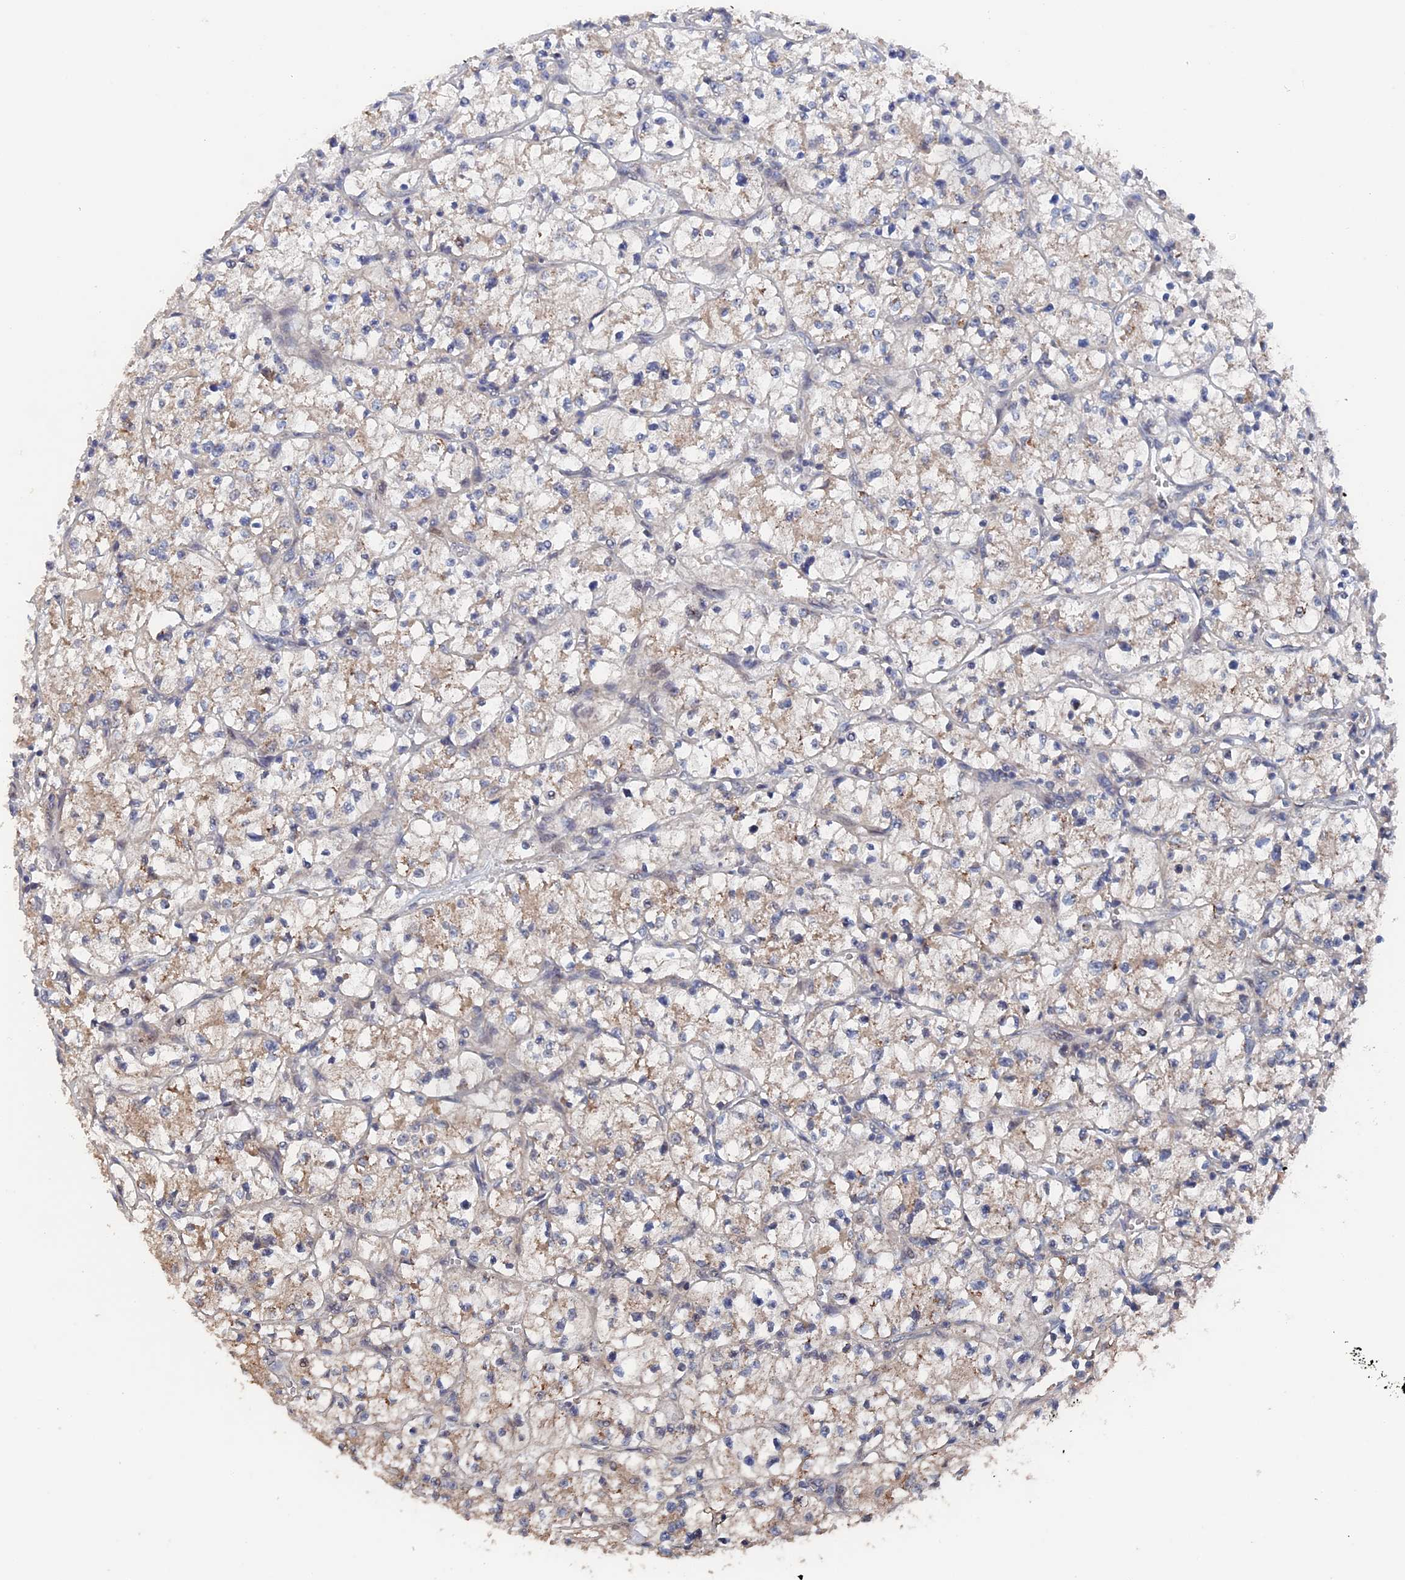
{"staining": {"intensity": "weak", "quantity": "25%-75%", "location": "cytoplasmic/membranous"}, "tissue": "renal cancer", "cell_type": "Tumor cells", "image_type": "cancer", "snomed": [{"axis": "morphology", "description": "Adenocarcinoma, NOS"}, {"axis": "topography", "description": "Kidney"}], "caption": "This is an image of IHC staining of renal cancer (adenocarcinoma), which shows weak positivity in the cytoplasmic/membranous of tumor cells.", "gene": "ELOVL6", "patient": {"sex": "female", "age": 64}}